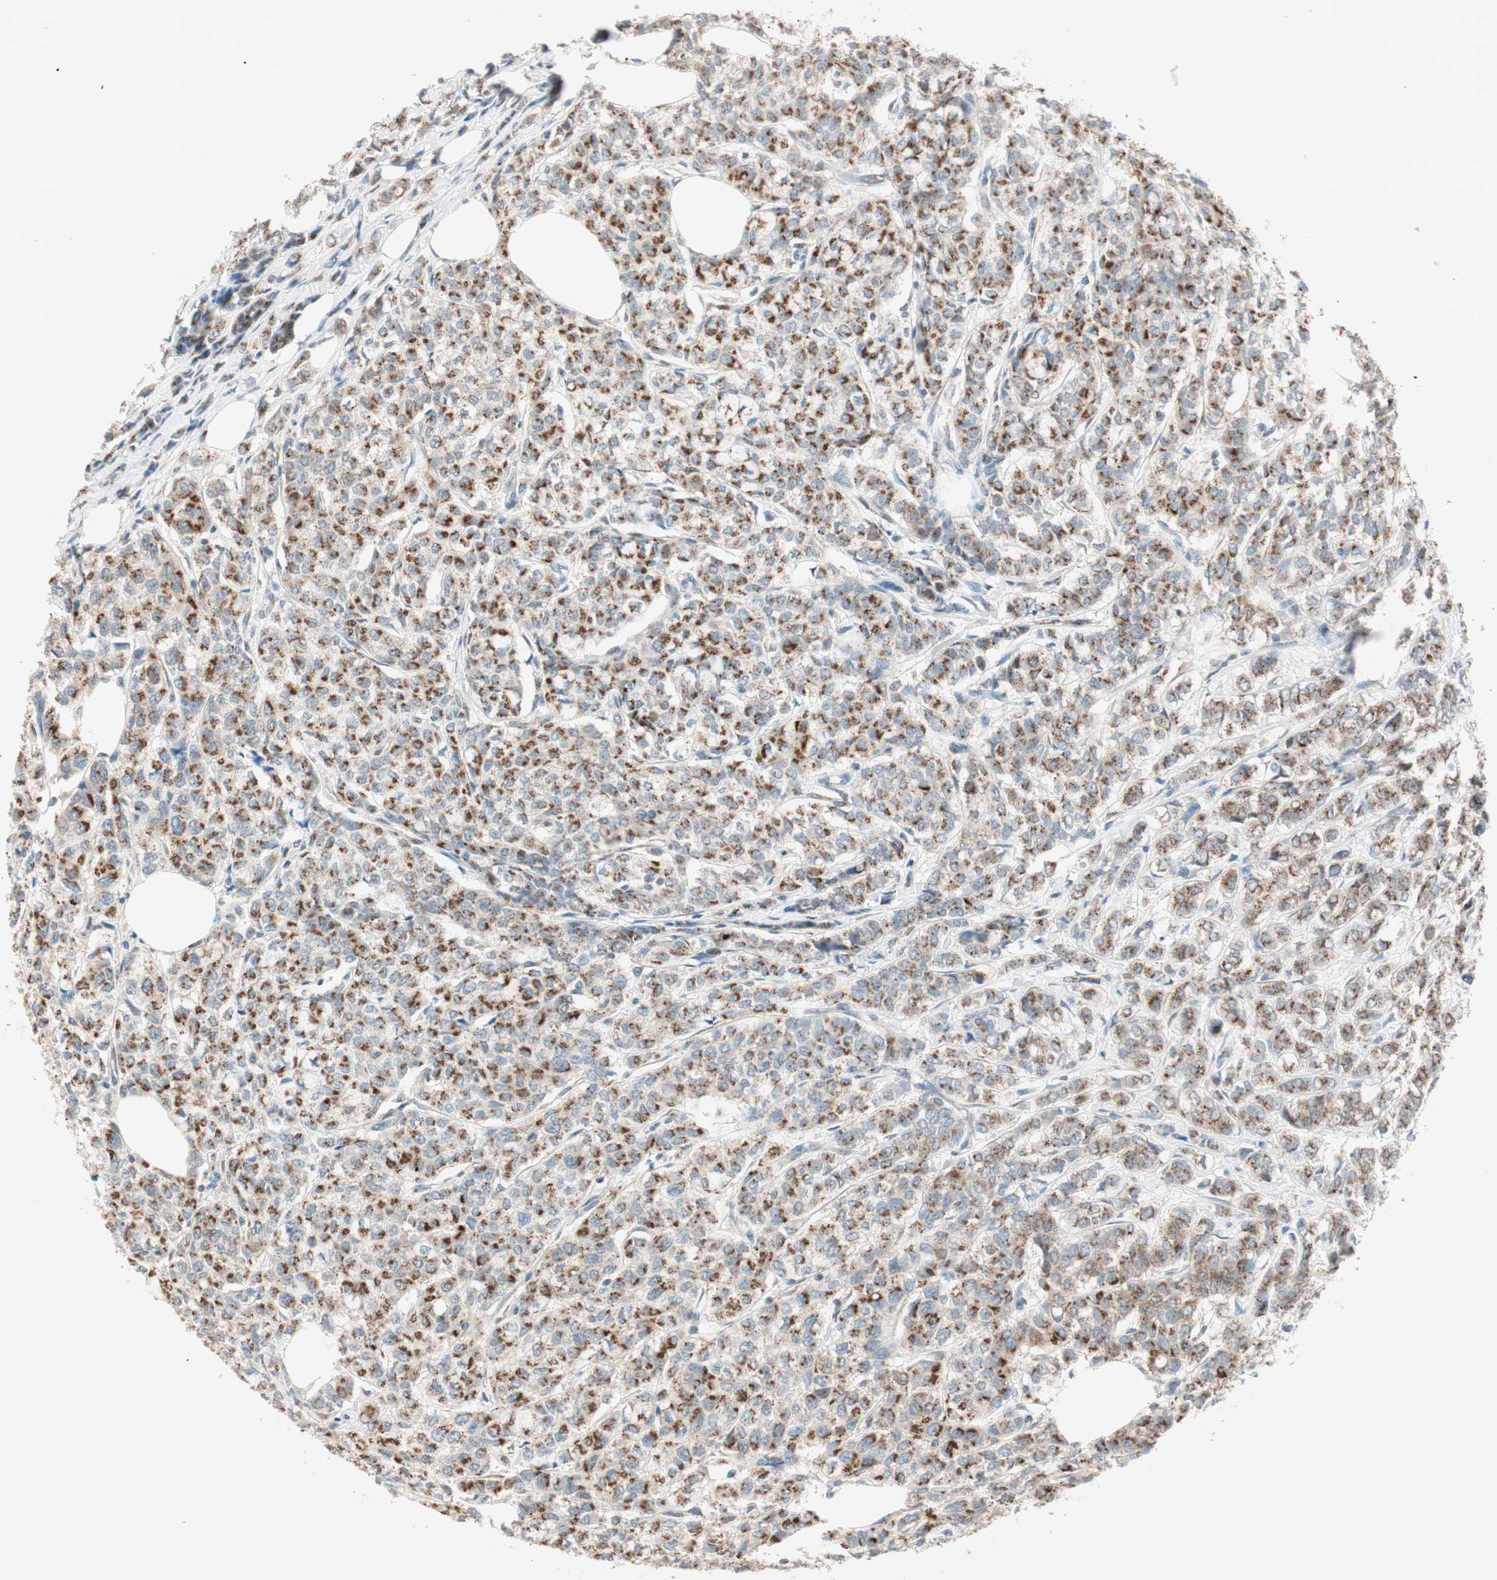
{"staining": {"intensity": "strong", "quantity": ">75%", "location": "cytoplasmic/membranous"}, "tissue": "breast cancer", "cell_type": "Tumor cells", "image_type": "cancer", "snomed": [{"axis": "morphology", "description": "Lobular carcinoma"}, {"axis": "topography", "description": "Breast"}], "caption": "Human breast cancer (lobular carcinoma) stained with a brown dye displays strong cytoplasmic/membranous positive positivity in about >75% of tumor cells.", "gene": "SEC16A", "patient": {"sex": "female", "age": 60}}